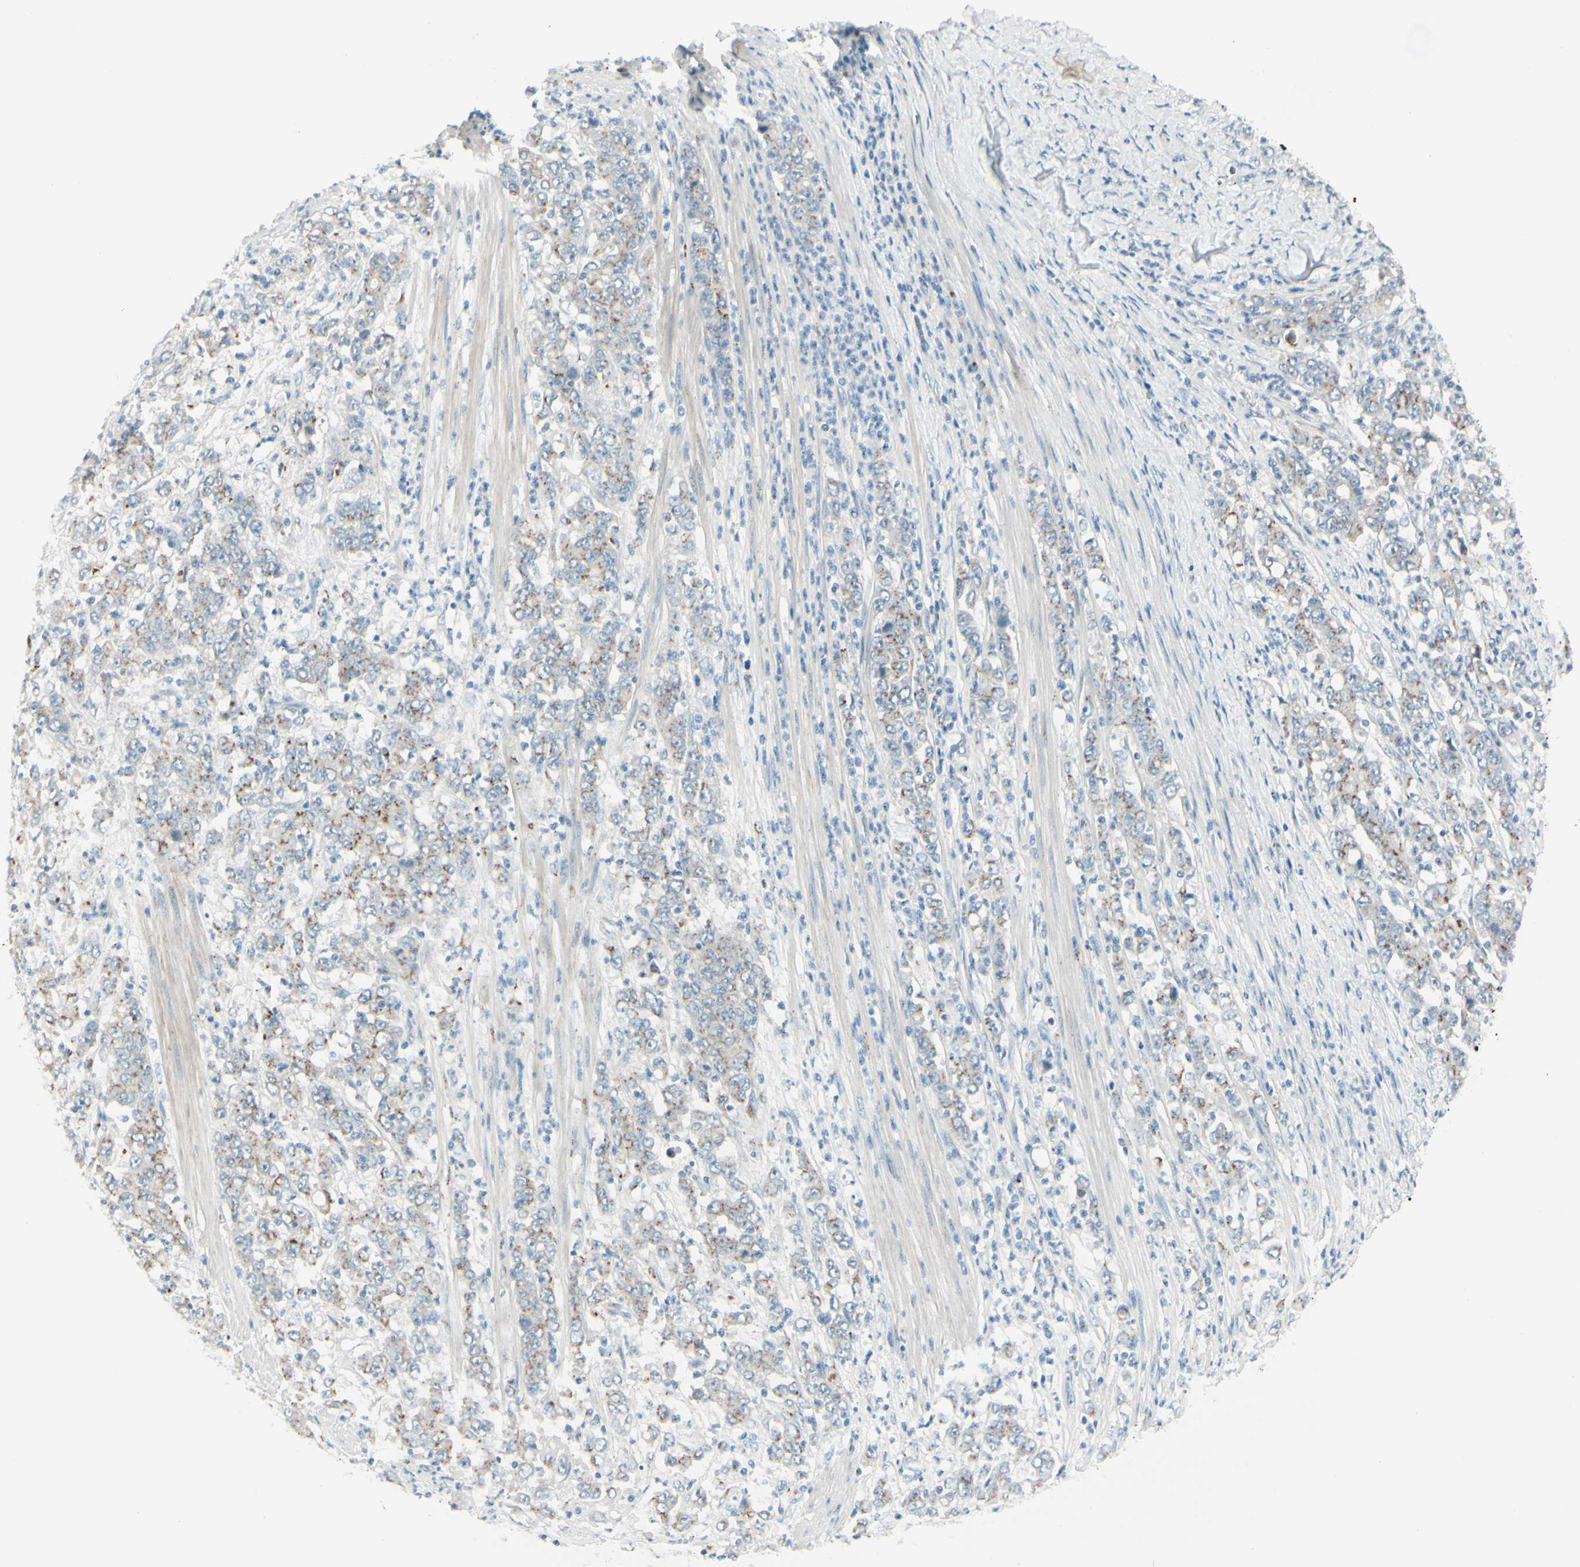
{"staining": {"intensity": "moderate", "quantity": "25%-75%", "location": "cytoplasmic/membranous"}, "tissue": "stomach cancer", "cell_type": "Tumor cells", "image_type": "cancer", "snomed": [{"axis": "morphology", "description": "Adenocarcinoma, NOS"}, {"axis": "topography", "description": "Stomach, lower"}], "caption": "High-magnification brightfield microscopy of stomach cancer (adenocarcinoma) stained with DAB (brown) and counterstained with hematoxylin (blue). tumor cells exhibit moderate cytoplasmic/membranous staining is seen in about25%-75% of cells.", "gene": "B4GALT1", "patient": {"sex": "female", "age": 71}}